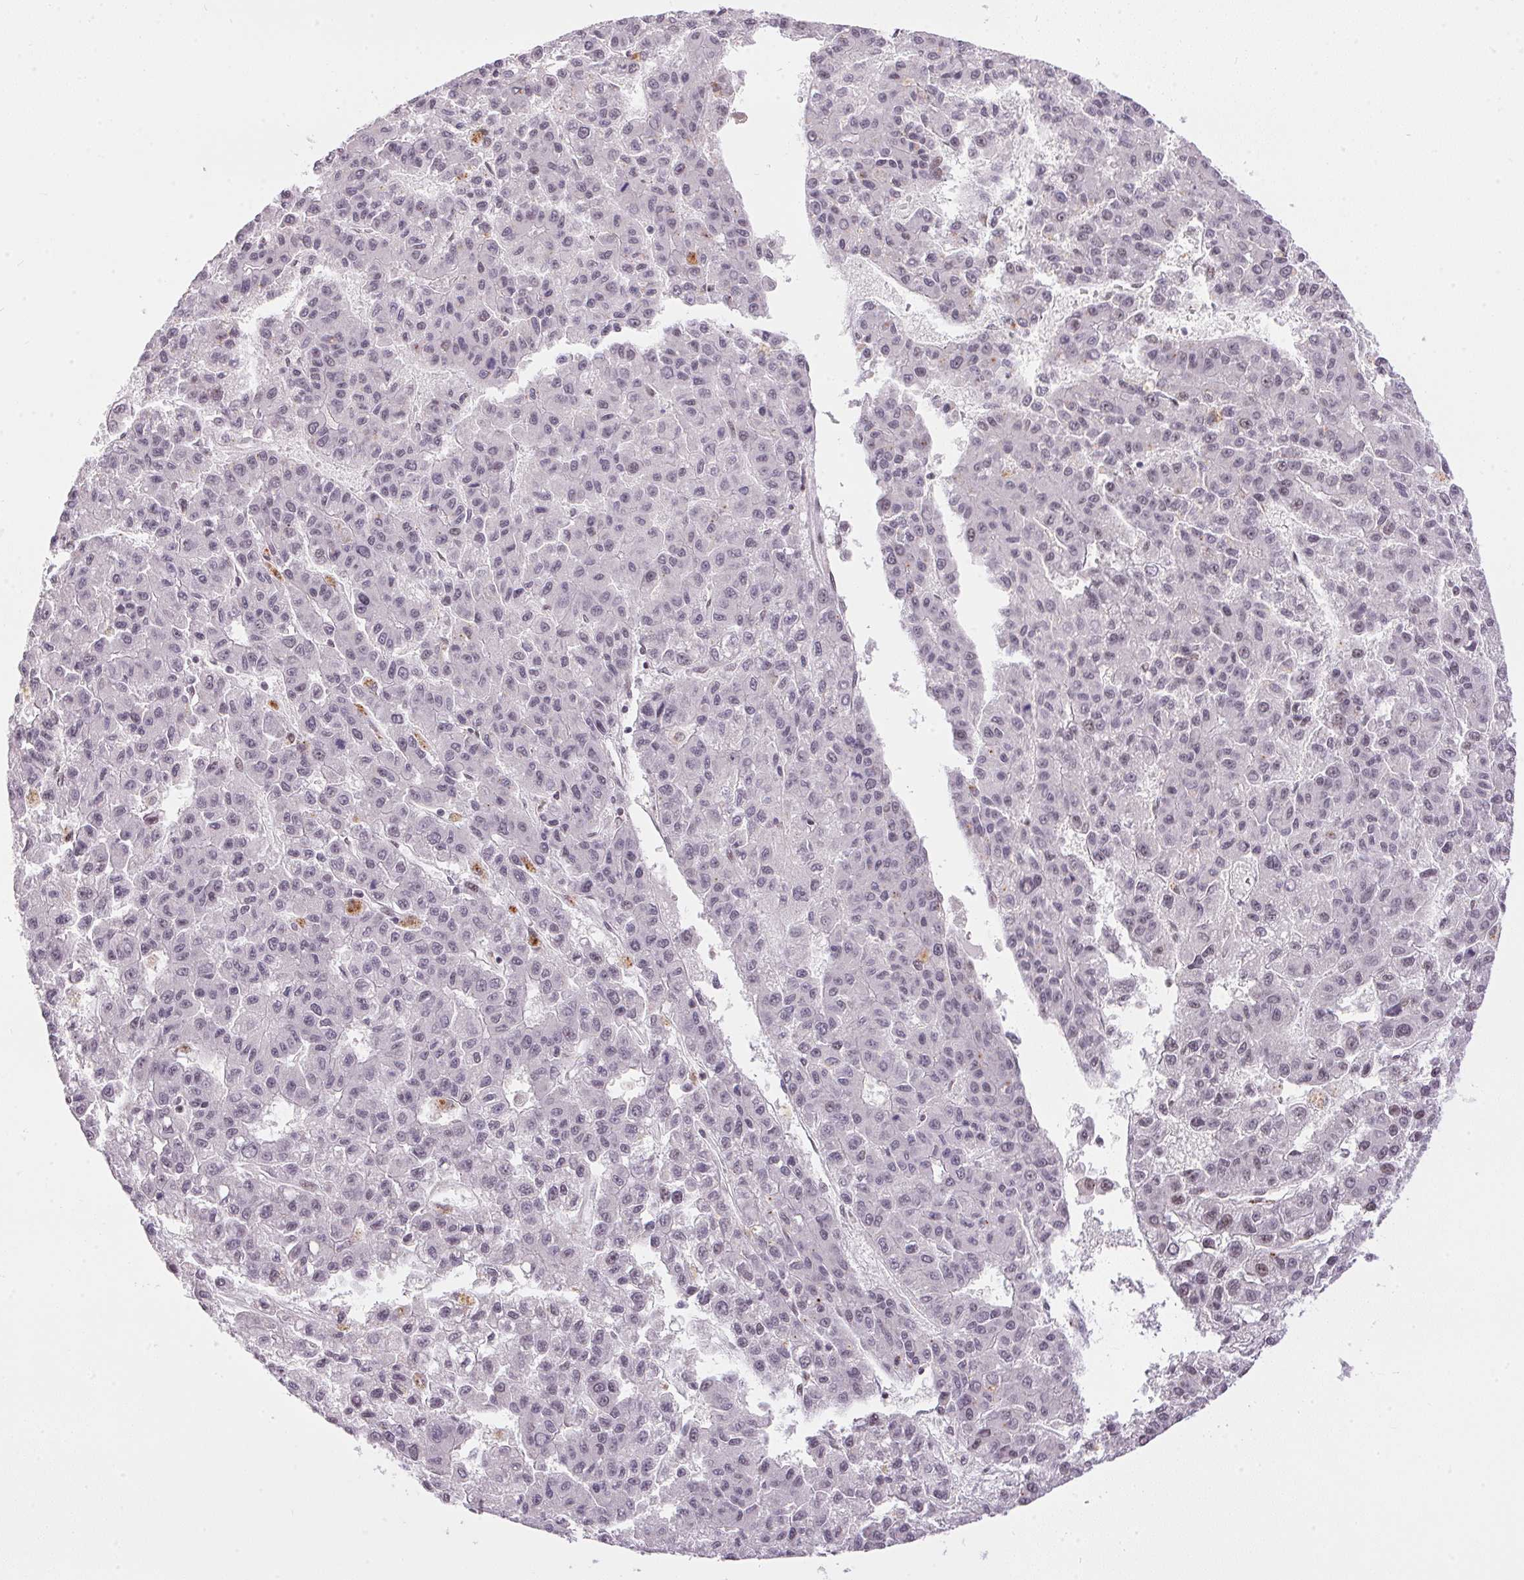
{"staining": {"intensity": "negative", "quantity": "none", "location": "none"}, "tissue": "liver cancer", "cell_type": "Tumor cells", "image_type": "cancer", "snomed": [{"axis": "morphology", "description": "Carcinoma, Hepatocellular, NOS"}, {"axis": "topography", "description": "Liver"}], "caption": "Immunohistochemistry photomicrograph of neoplastic tissue: hepatocellular carcinoma (liver) stained with DAB (3,3'-diaminobenzidine) reveals no significant protein expression in tumor cells. (DAB immunohistochemistry (IHC), high magnification).", "gene": "NFE2L1", "patient": {"sex": "male", "age": 70}}